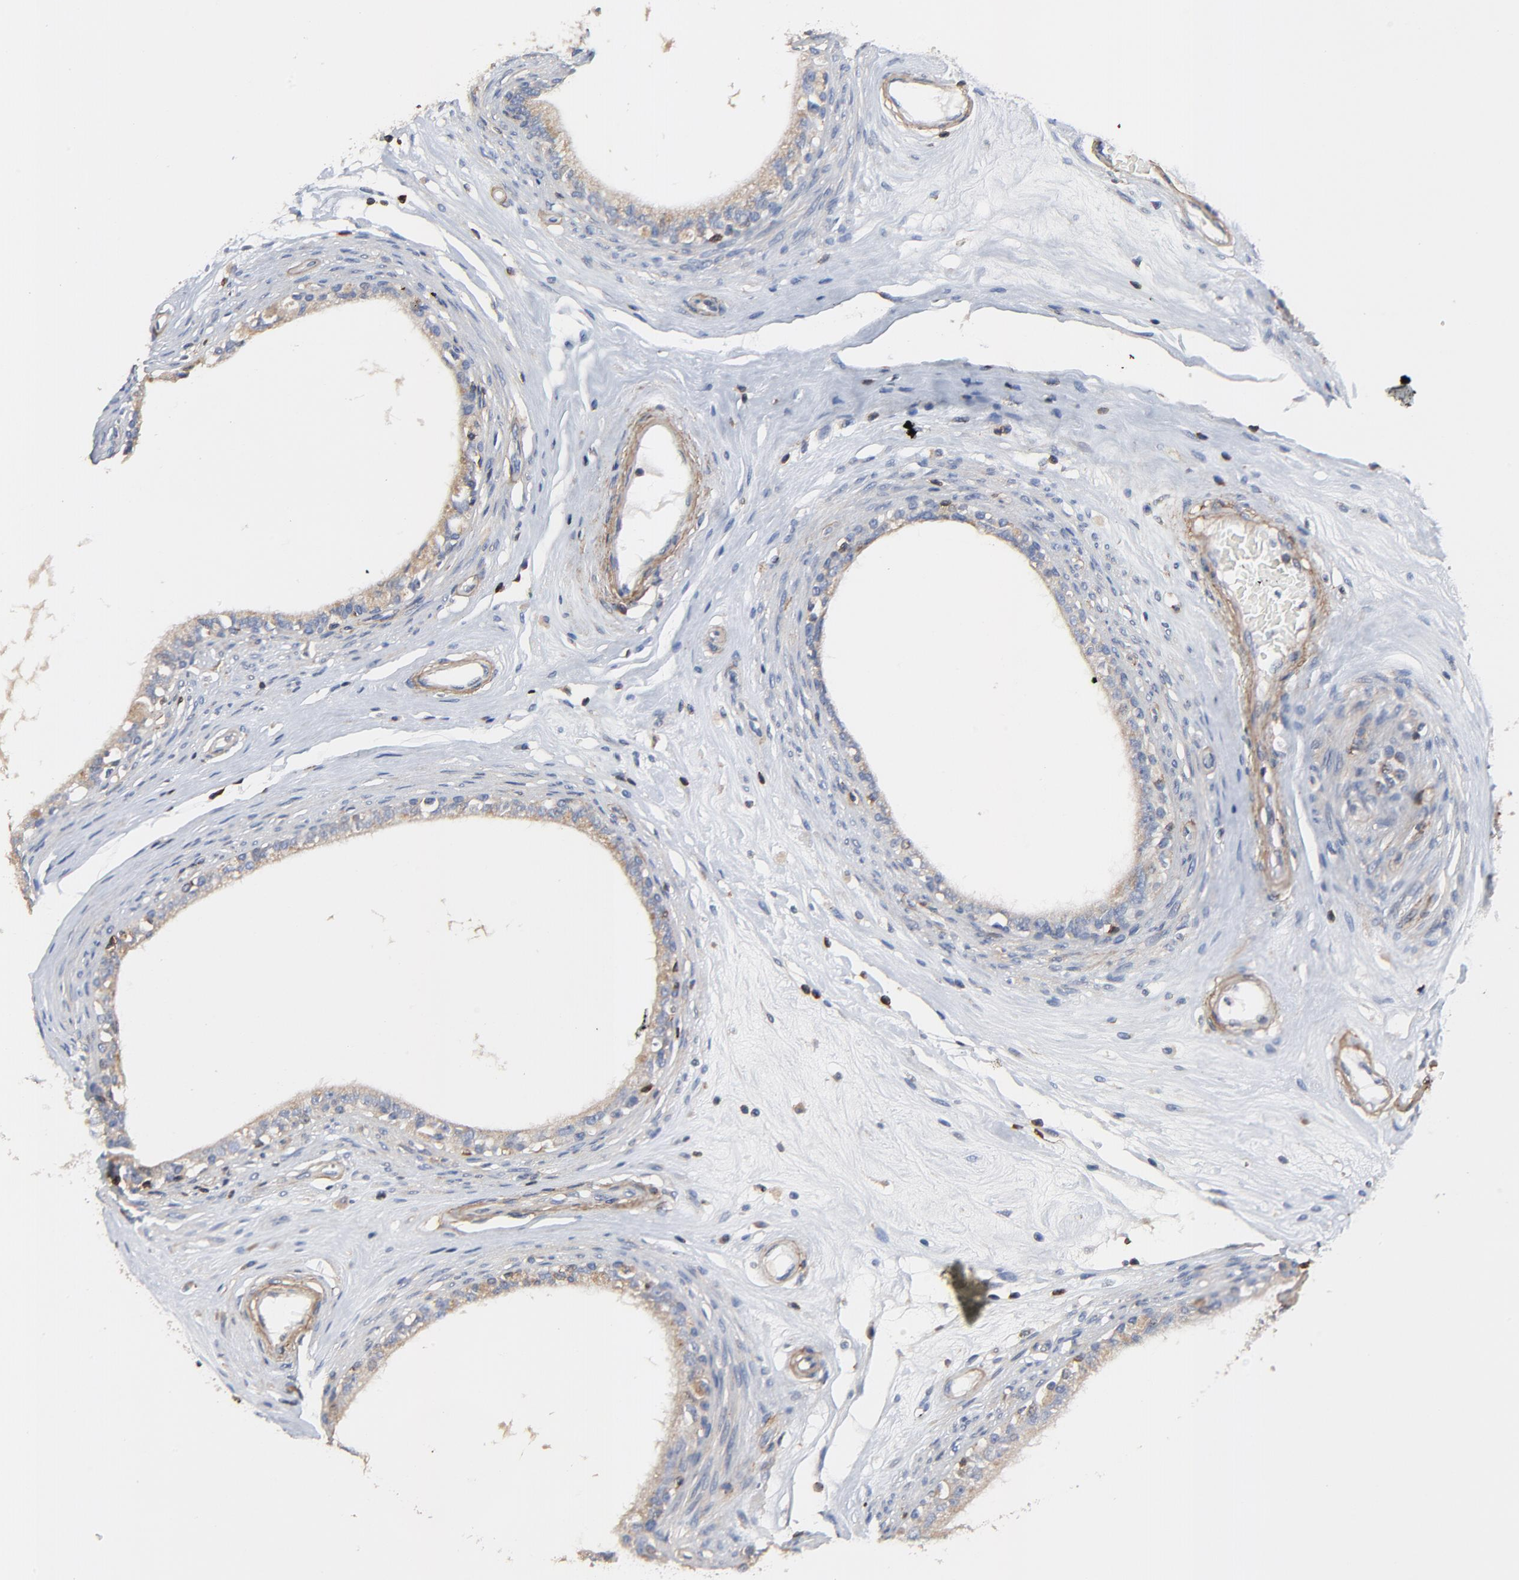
{"staining": {"intensity": "moderate", "quantity": "25%-75%", "location": "cytoplasmic/membranous"}, "tissue": "epididymis", "cell_type": "Glandular cells", "image_type": "normal", "snomed": [{"axis": "morphology", "description": "Normal tissue, NOS"}, {"axis": "morphology", "description": "Inflammation, NOS"}, {"axis": "topography", "description": "Epididymis"}], "caption": "Immunohistochemical staining of unremarkable human epididymis shows 25%-75% levels of moderate cytoplasmic/membranous protein expression in about 25%-75% of glandular cells.", "gene": "SKAP1", "patient": {"sex": "male", "age": 84}}